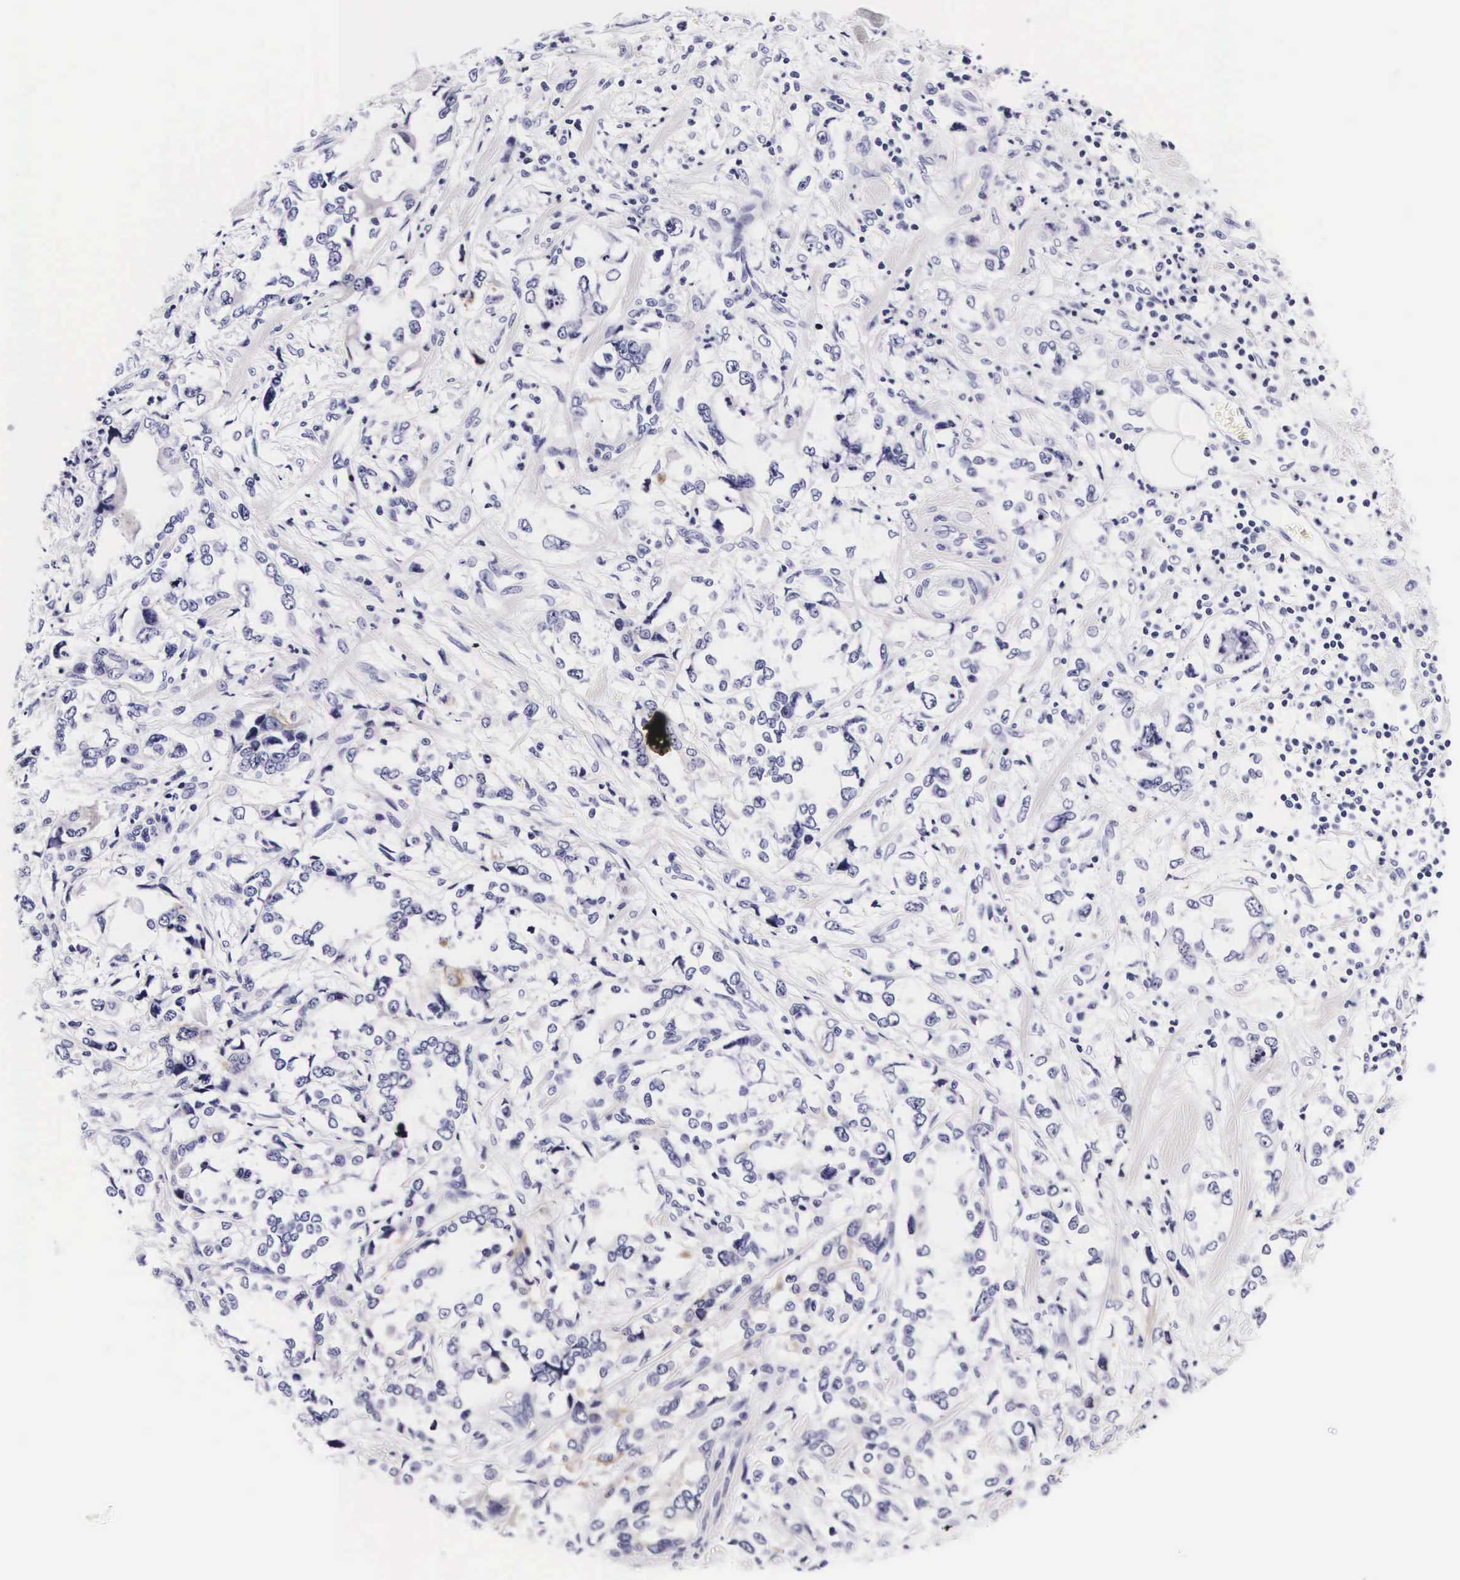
{"staining": {"intensity": "negative", "quantity": "none", "location": "none"}, "tissue": "stomach cancer", "cell_type": "Tumor cells", "image_type": "cancer", "snomed": [{"axis": "morphology", "description": "Adenocarcinoma, NOS"}, {"axis": "topography", "description": "Pancreas"}, {"axis": "topography", "description": "Stomach, upper"}], "caption": "IHC of human adenocarcinoma (stomach) reveals no expression in tumor cells.", "gene": "UPRT", "patient": {"sex": "male", "age": 77}}